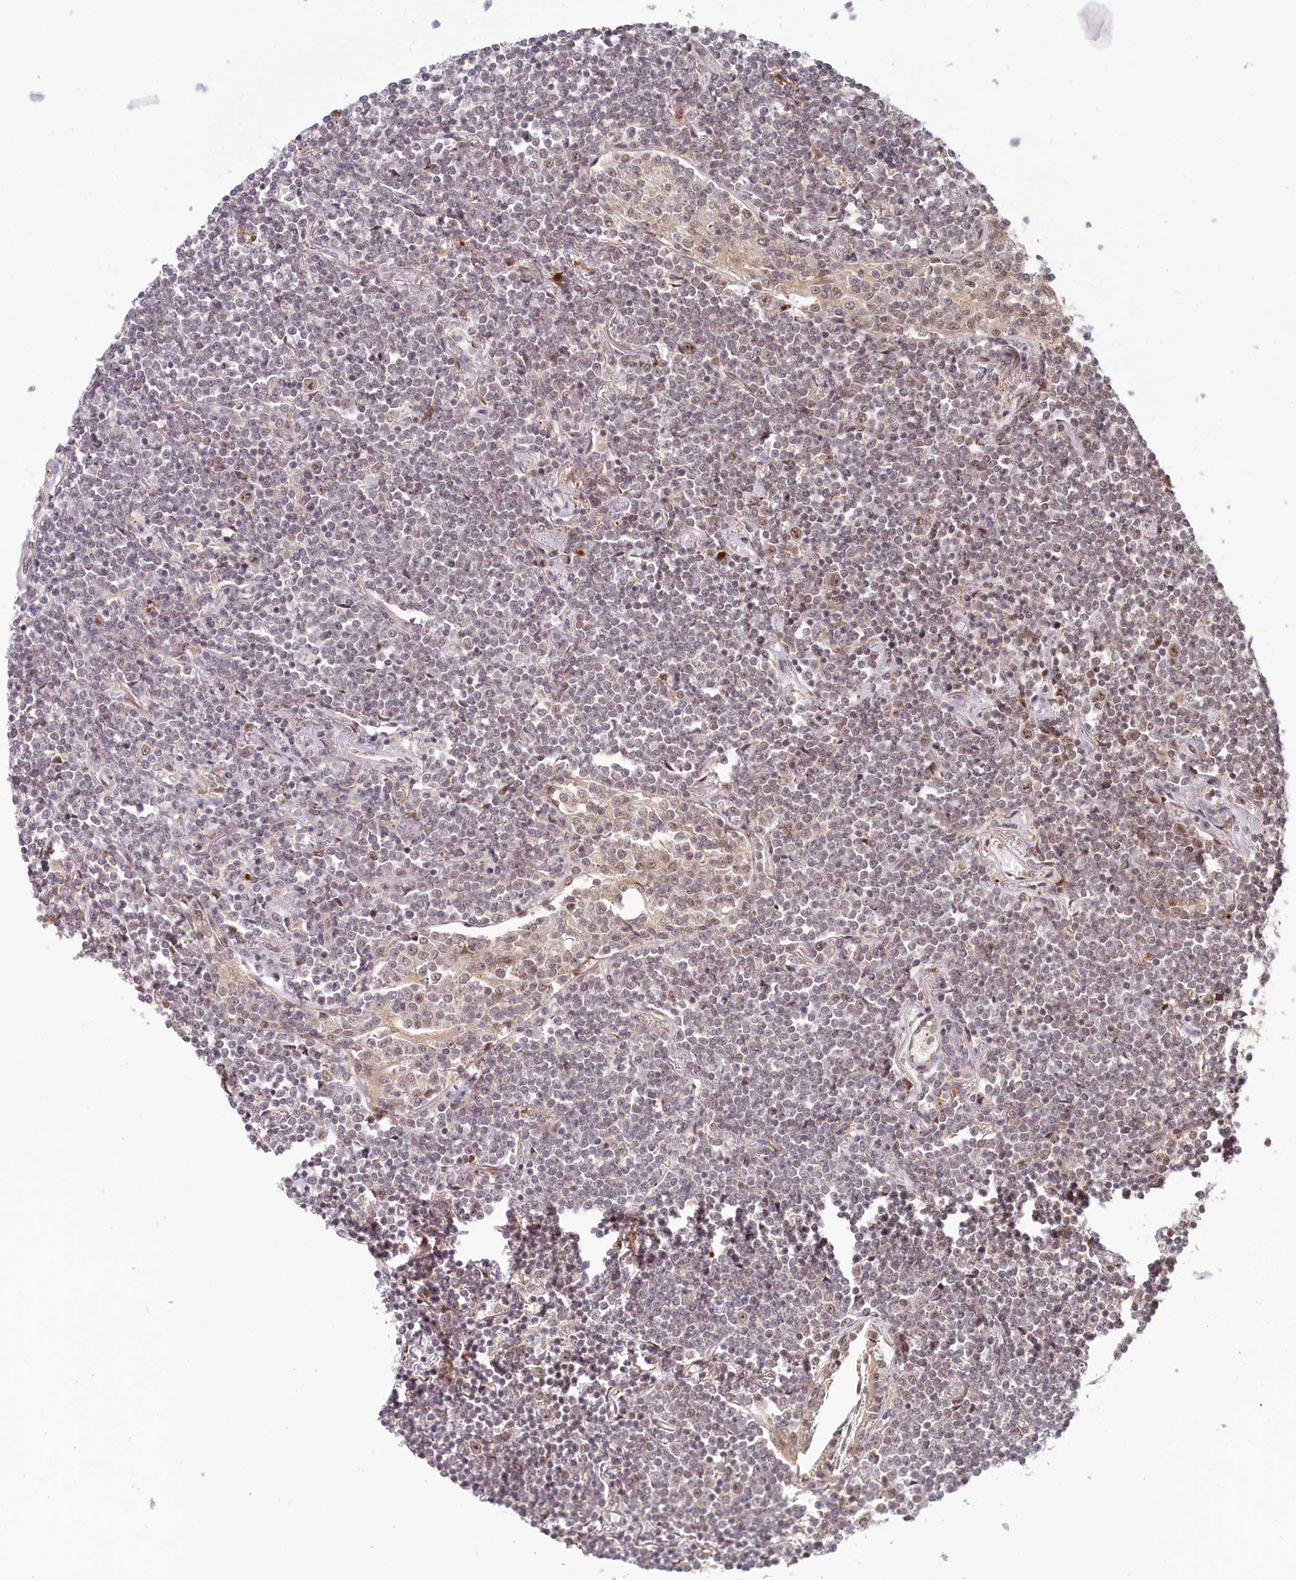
{"staining": {"intensity": "weak", "quantity": "<25%", "location": "nuclear"}, "tissue": "lymphoma", "cell_type": "Tumor cells", "image_type": "cancer", "snomed": [{"axis": "morphology", "description": "Malignant lymphoma, non-Hodgkin's type, Low grade"}, {"axis": "topography", "description": "Lung"}], "caption": "The photomicrograph demonstrates no staining of tumor cells in low-grade malignant lymphoma, non-Hodgkin's type. (IHC, brightfield microscopy, high magnification).", "gene": "WAPL", "patient": {"sex": "female", "age": 71}}